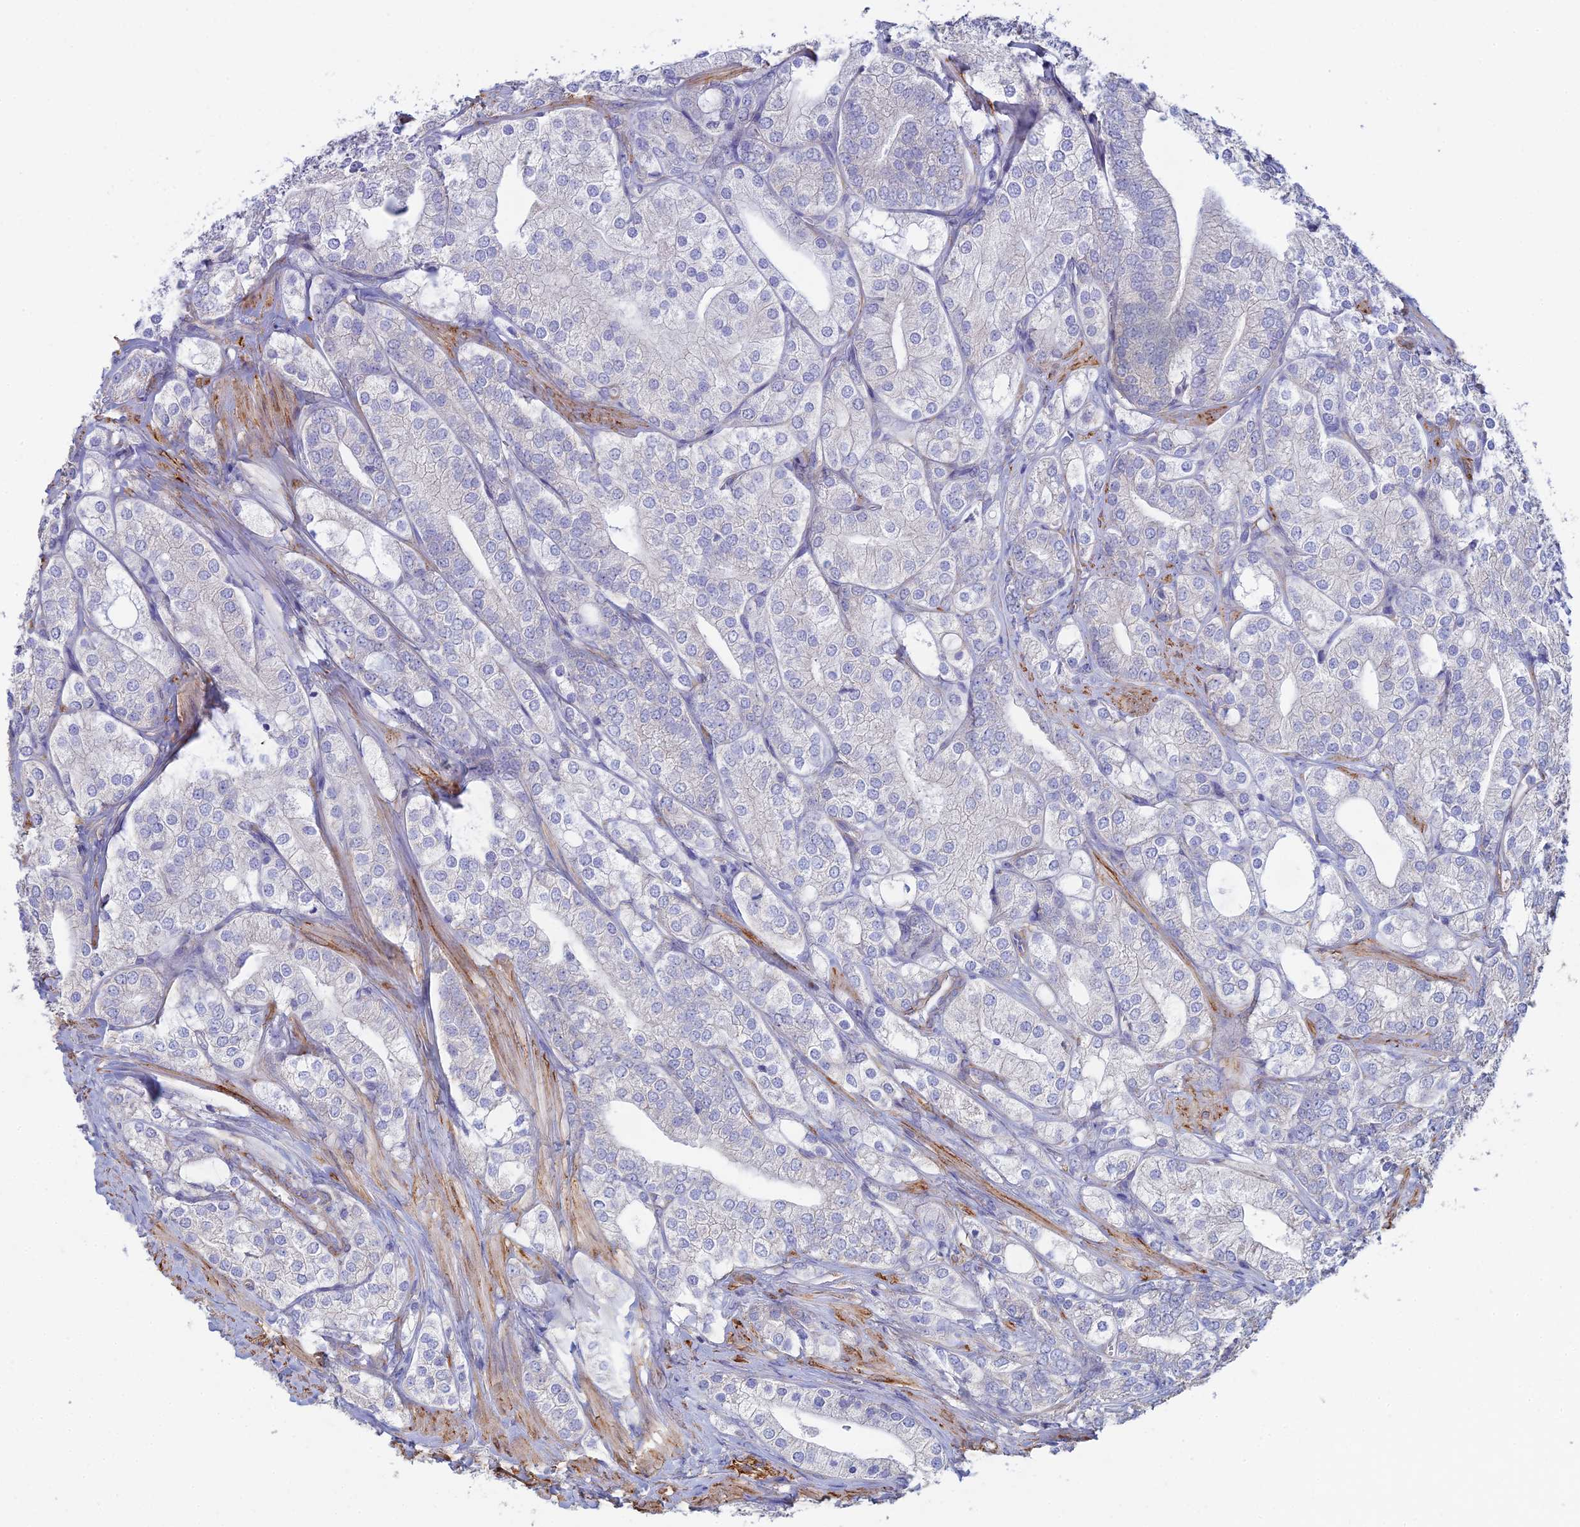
{"staining": {"intensity": "negative", "quantity": "none", "location": "none"}, "tissue": "prostate cancer", "cell_type": "Tumor cells", "image_type": "cancer", "snomed": [{"axis": "morphology", "description": "Adenocarcinoma, High grade"}, {"axis": "topography", "description": "Prostate"}], "caption": "A histopathology image of prostate high-grade adenocarcinoma stained for a protein shows no brown staining in tumor cells.", "gene": "PCDHA5", "patient": {"sex": "male", "age": 50}}